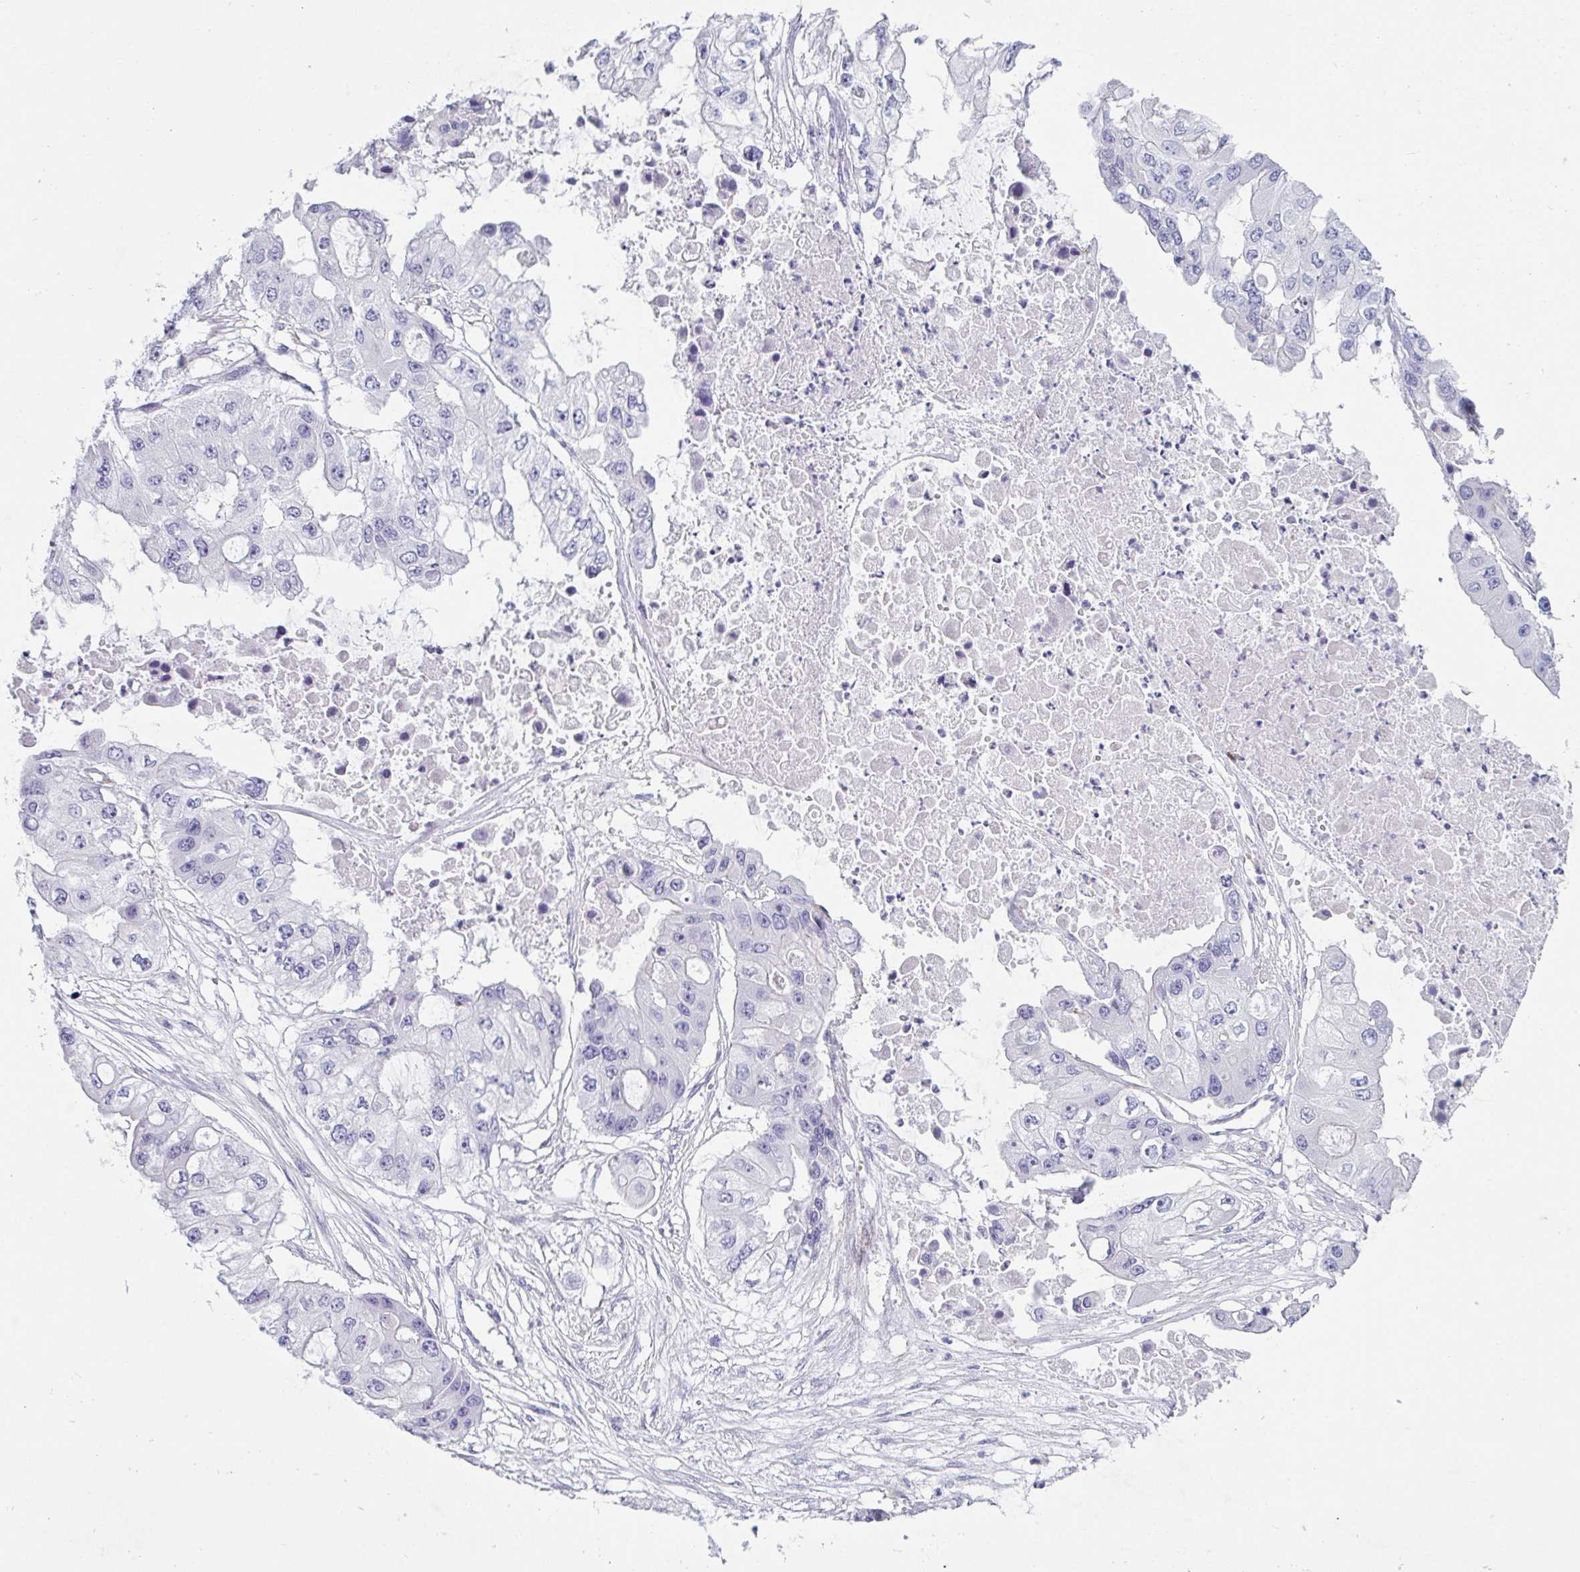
{"staining": {"intensity": "negative", "quantity": "none", "location": "none"}, "tissue": "ovarian cancer", "cell_type": "Tumor cells", "image_type": "cancer", "snomed": [{"axis": "morphology", "description": "Cystadenocarcinoma, serous, NOS"}, {"axis": "topography", "description": "Ovary"}], "caption": "DAB immunohistochemical staining of human ovarian cancer (serous cystadenocarcinoma) shows no significant staining in tumor cells.", "gene": "OR5P3", "patient": {"sex": "female", "age": 56}}